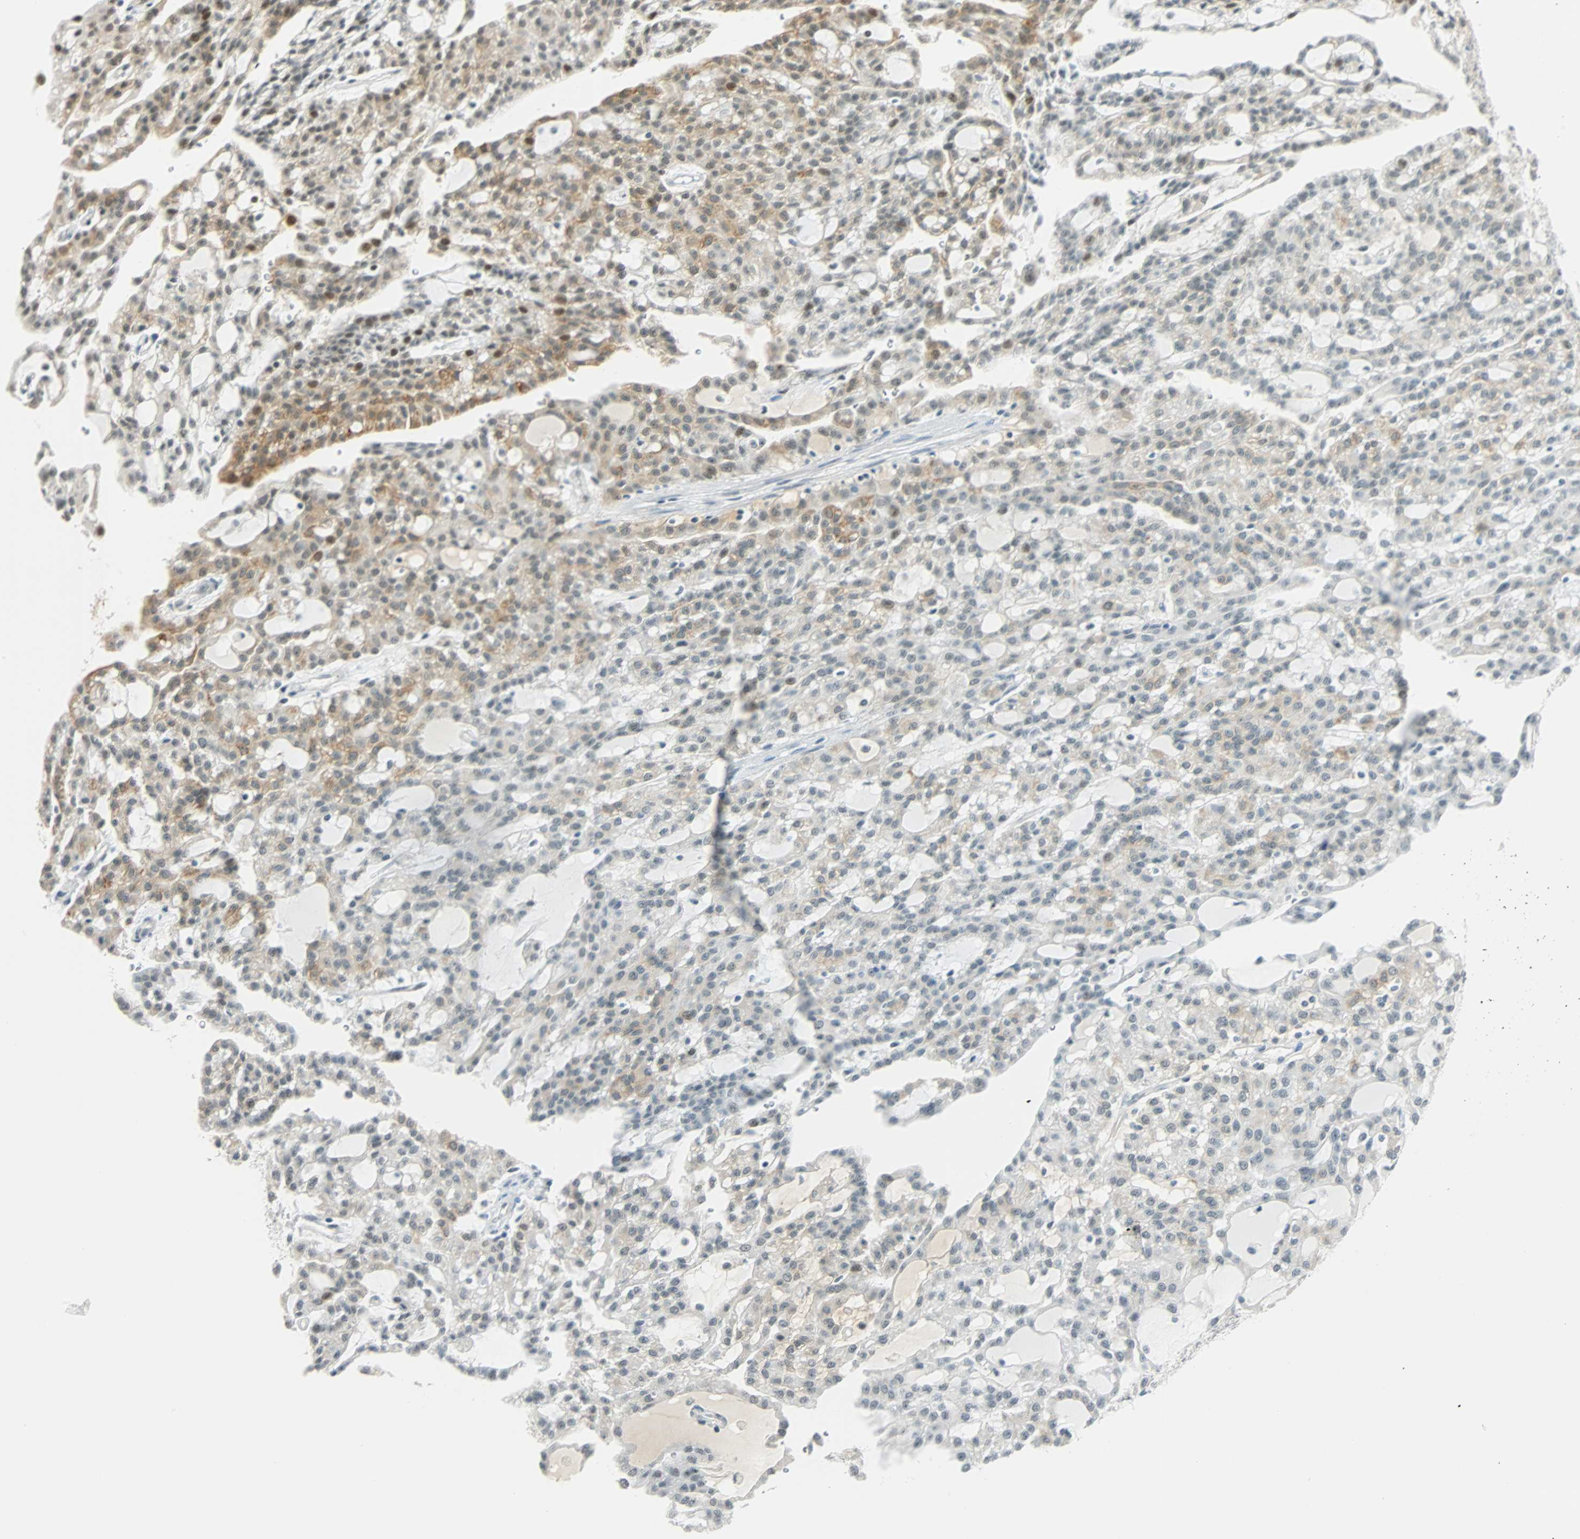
{"staining": {"intensity": "moderate", "quantity": "<25%", "location": "cytoplasmic/membranous,nuclear"}, "tissue": "renal cancer", "cell_type": "Tumor cells", "image_type": "cancer", "snomed": [{"axis": "morphology", "description": "Adenocarcinoma, NOS"}, {"axis": "topography", "description": "Kidney"}], "caption": "A brown stain labels moderate cytoplasmic/membranous and nuclear expression of a protein in renal cancer tumor cells. Ihc stains the protein in brown and the nuclei are stained blue.", "gene": "NELFE", "patient": {"sex": "male", "age": 63}}